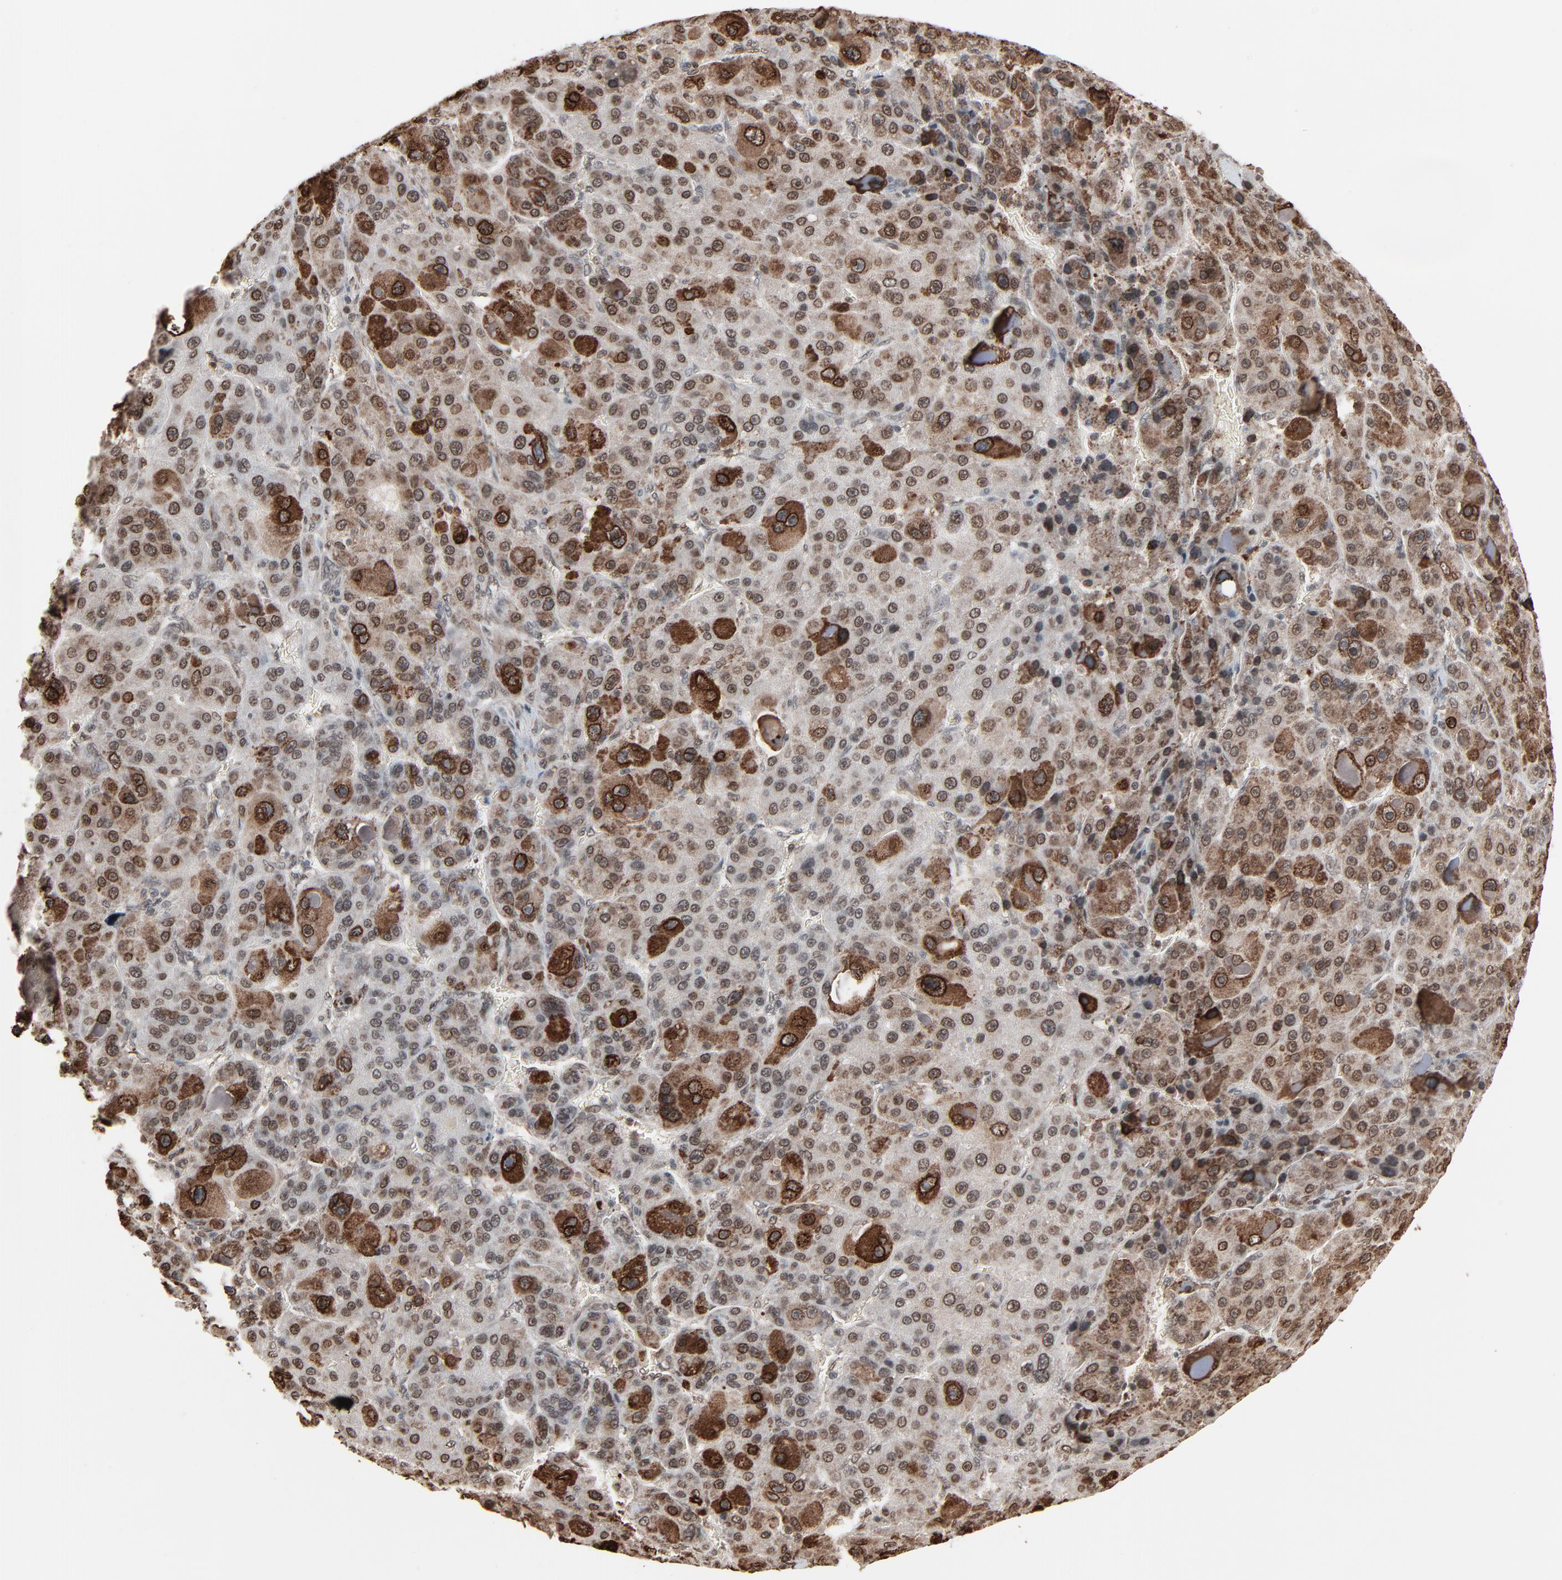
{"staining": {"intensity": "moderate", "quantity": ">75%", "location": "cytoplasmic/membranous,nuclear"}, "tissue": "liver cancer", "cell_type": "Tumor cells", "image_type": "cancer", "snomed": [{"axis": "morphology", "description": "Carcinoma, Hepatocellular, NOS"}, {"axis": "topography", "description": "Liver"}], "caption": "A micrograph showing moderate cytoplasmic/membranous and nuclear expression in approximately >75% of tumor cells in liver hepatocellular carcinoma, as visualized by brown immunohistochemical staining.", "gene": "RPS6KA3", "patient": {"sex": "male", "age": 76}}